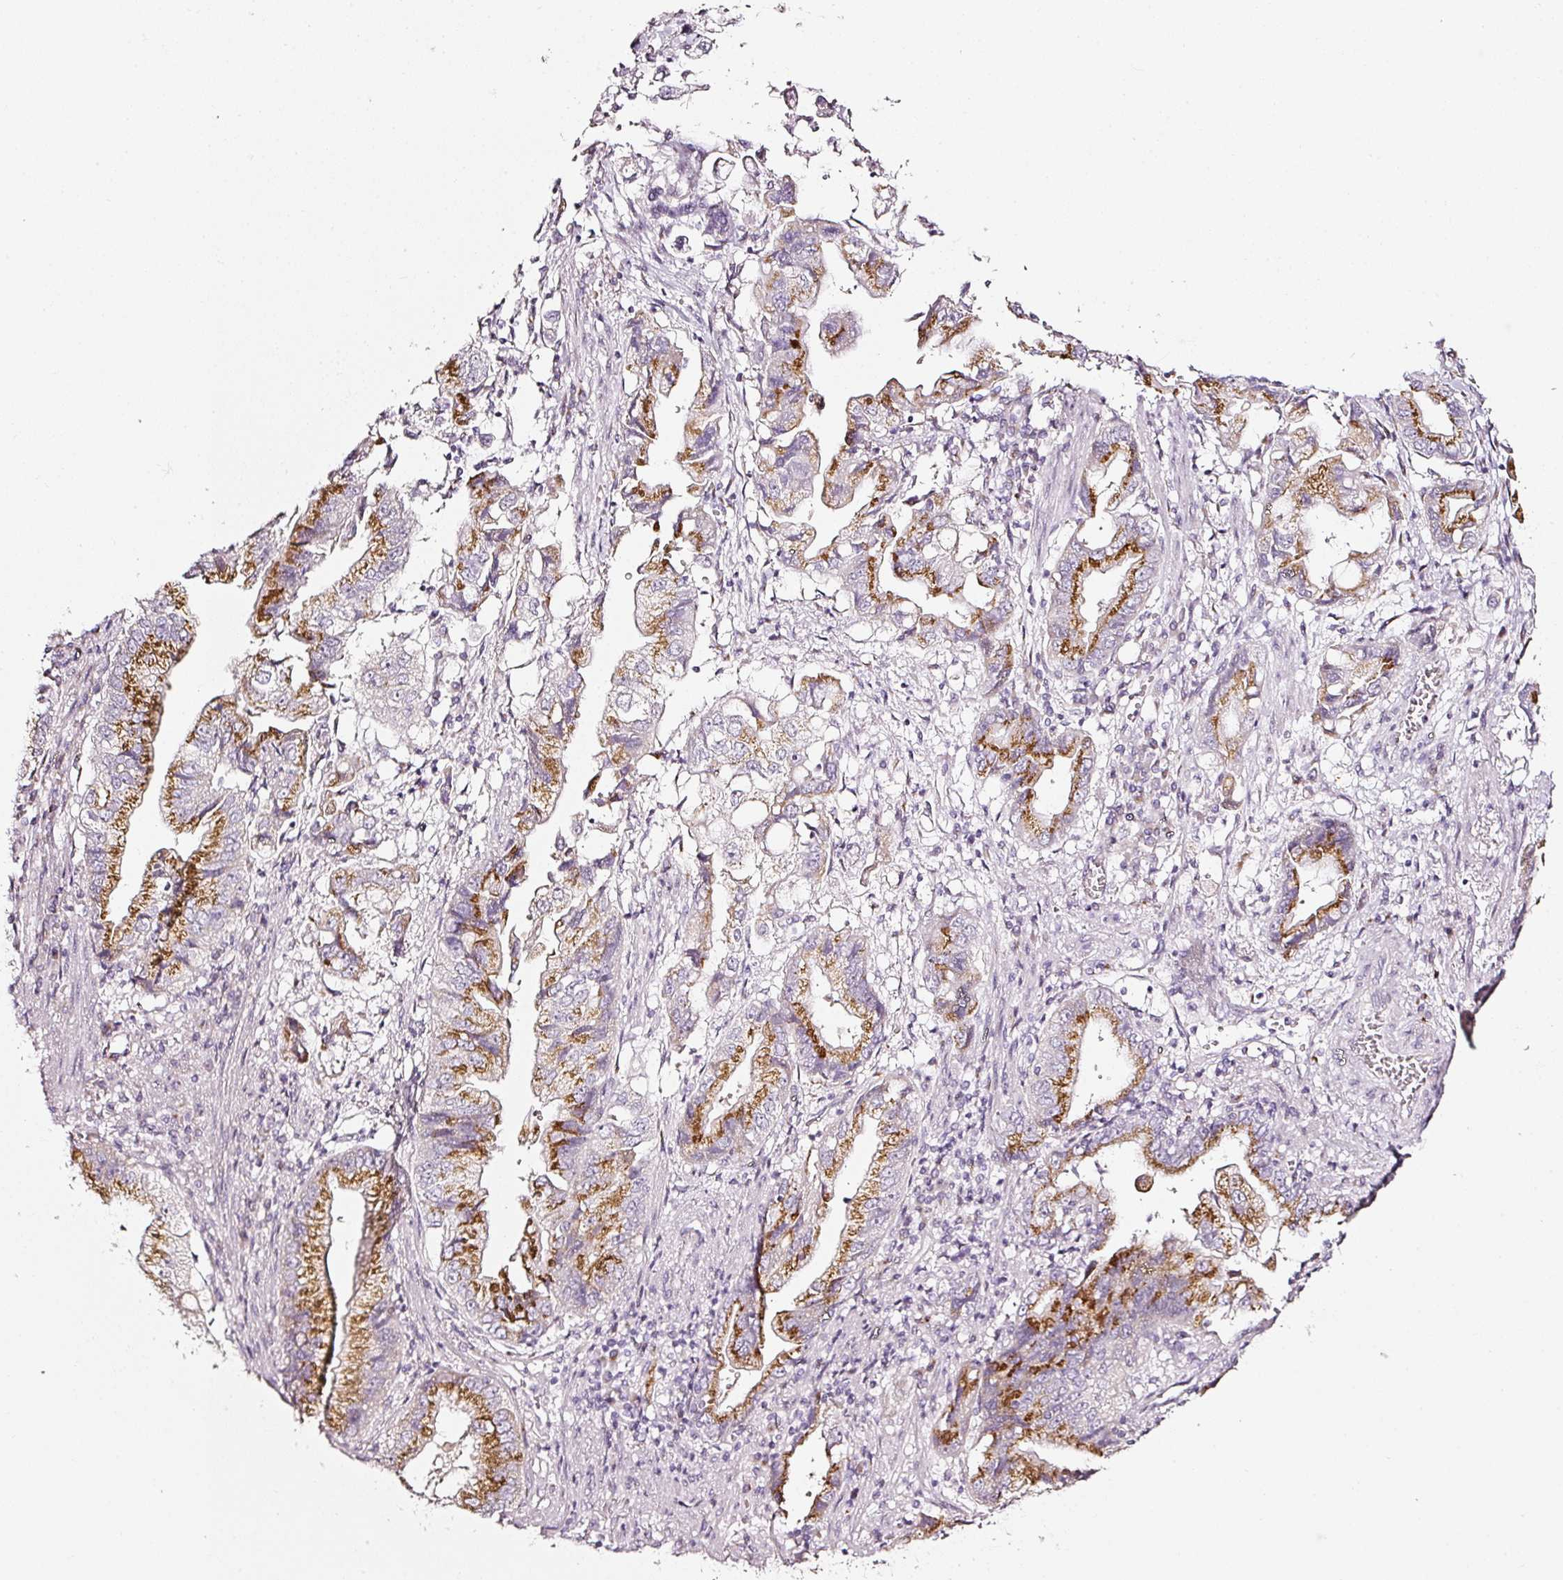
{"staining": {"intensity": "moderate", "quantity": ">75%", "location": "cytoplasmic/membranous"}, "tissue": "stomach cancer", "cell_type": "Tumor cells", "image_type": "cancer", "snomed": [{"axis": "morphology", "description": "Adenocarcinoma, NOS"}, {"axis": "topography", "description": "Stomach"}], "caption": "A histopathology image showing moderate cytoplasmic/membranous staining in about >75% of tumor cells in stomach cancer, as visualized by brown immunohistochemical staining.", "gene": "SDF4", "patient": {"sex": "male", "age": 62}}